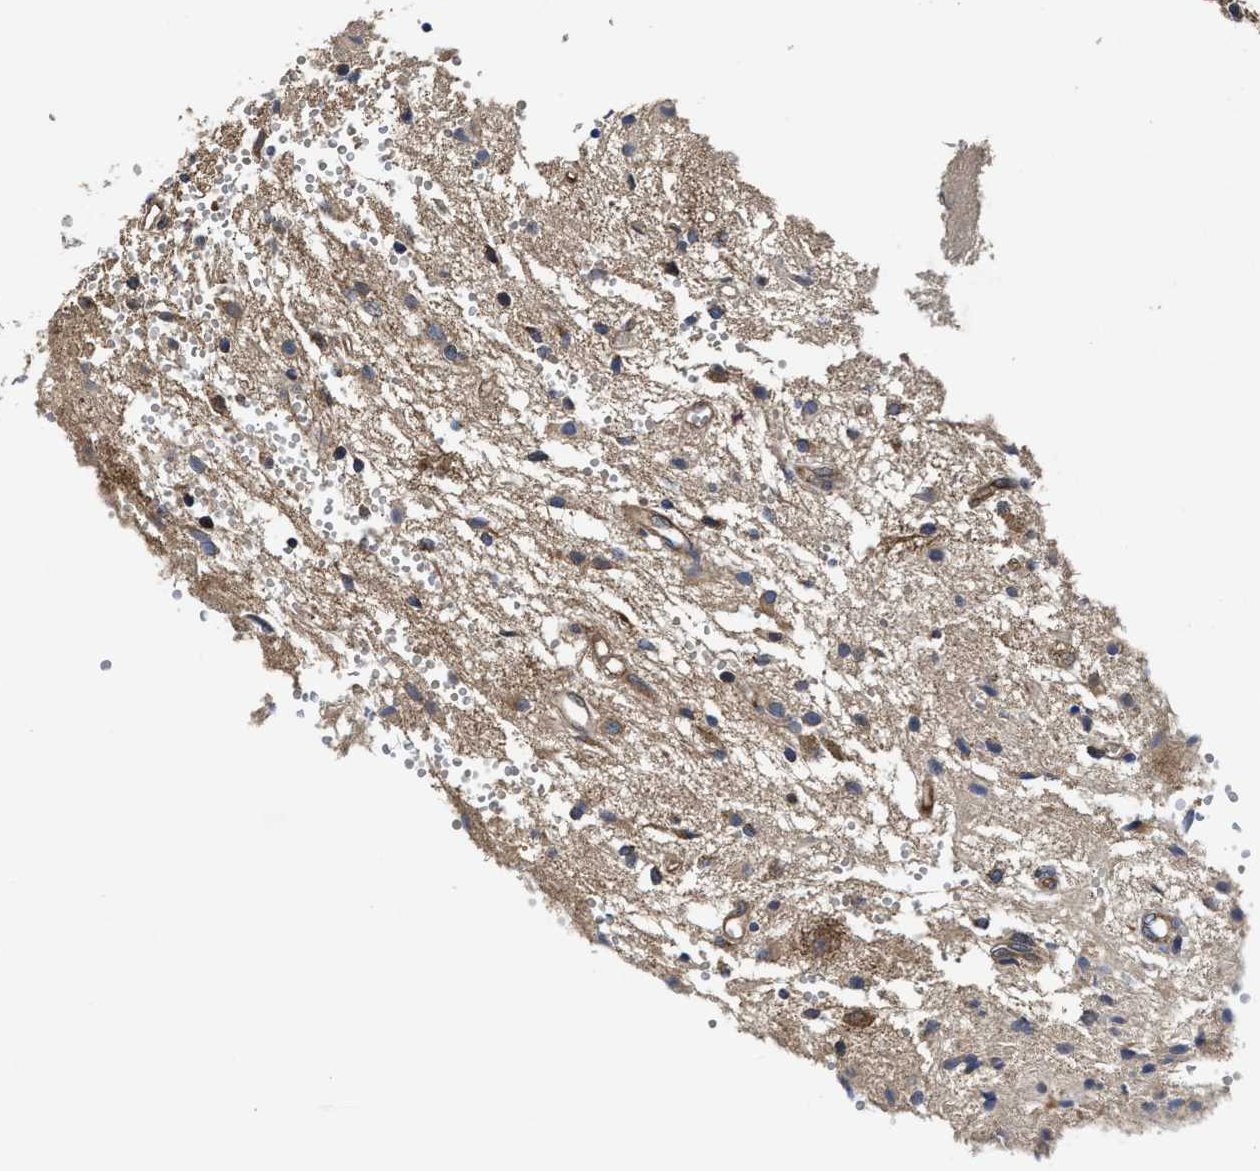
{"staining": {"intensity": "weak", "quantity": "25%-75%", "location": "cytoplasmic/membranous"}, "tissue": "glioma", "cell_type": "Tumor cells", "image_type": "cancer", "snomed": [{"axis": "morphology", "description": "Glioma, malignant, High grade"}, {"axis": "topography", "description": "Brain"}], "caption": "Human malignant high-grade glioma stained with a protein marker exhibits weak staining in tumor cells.", "gene": "TRAF6", "patient": {"sex": "female", "age": 59}}